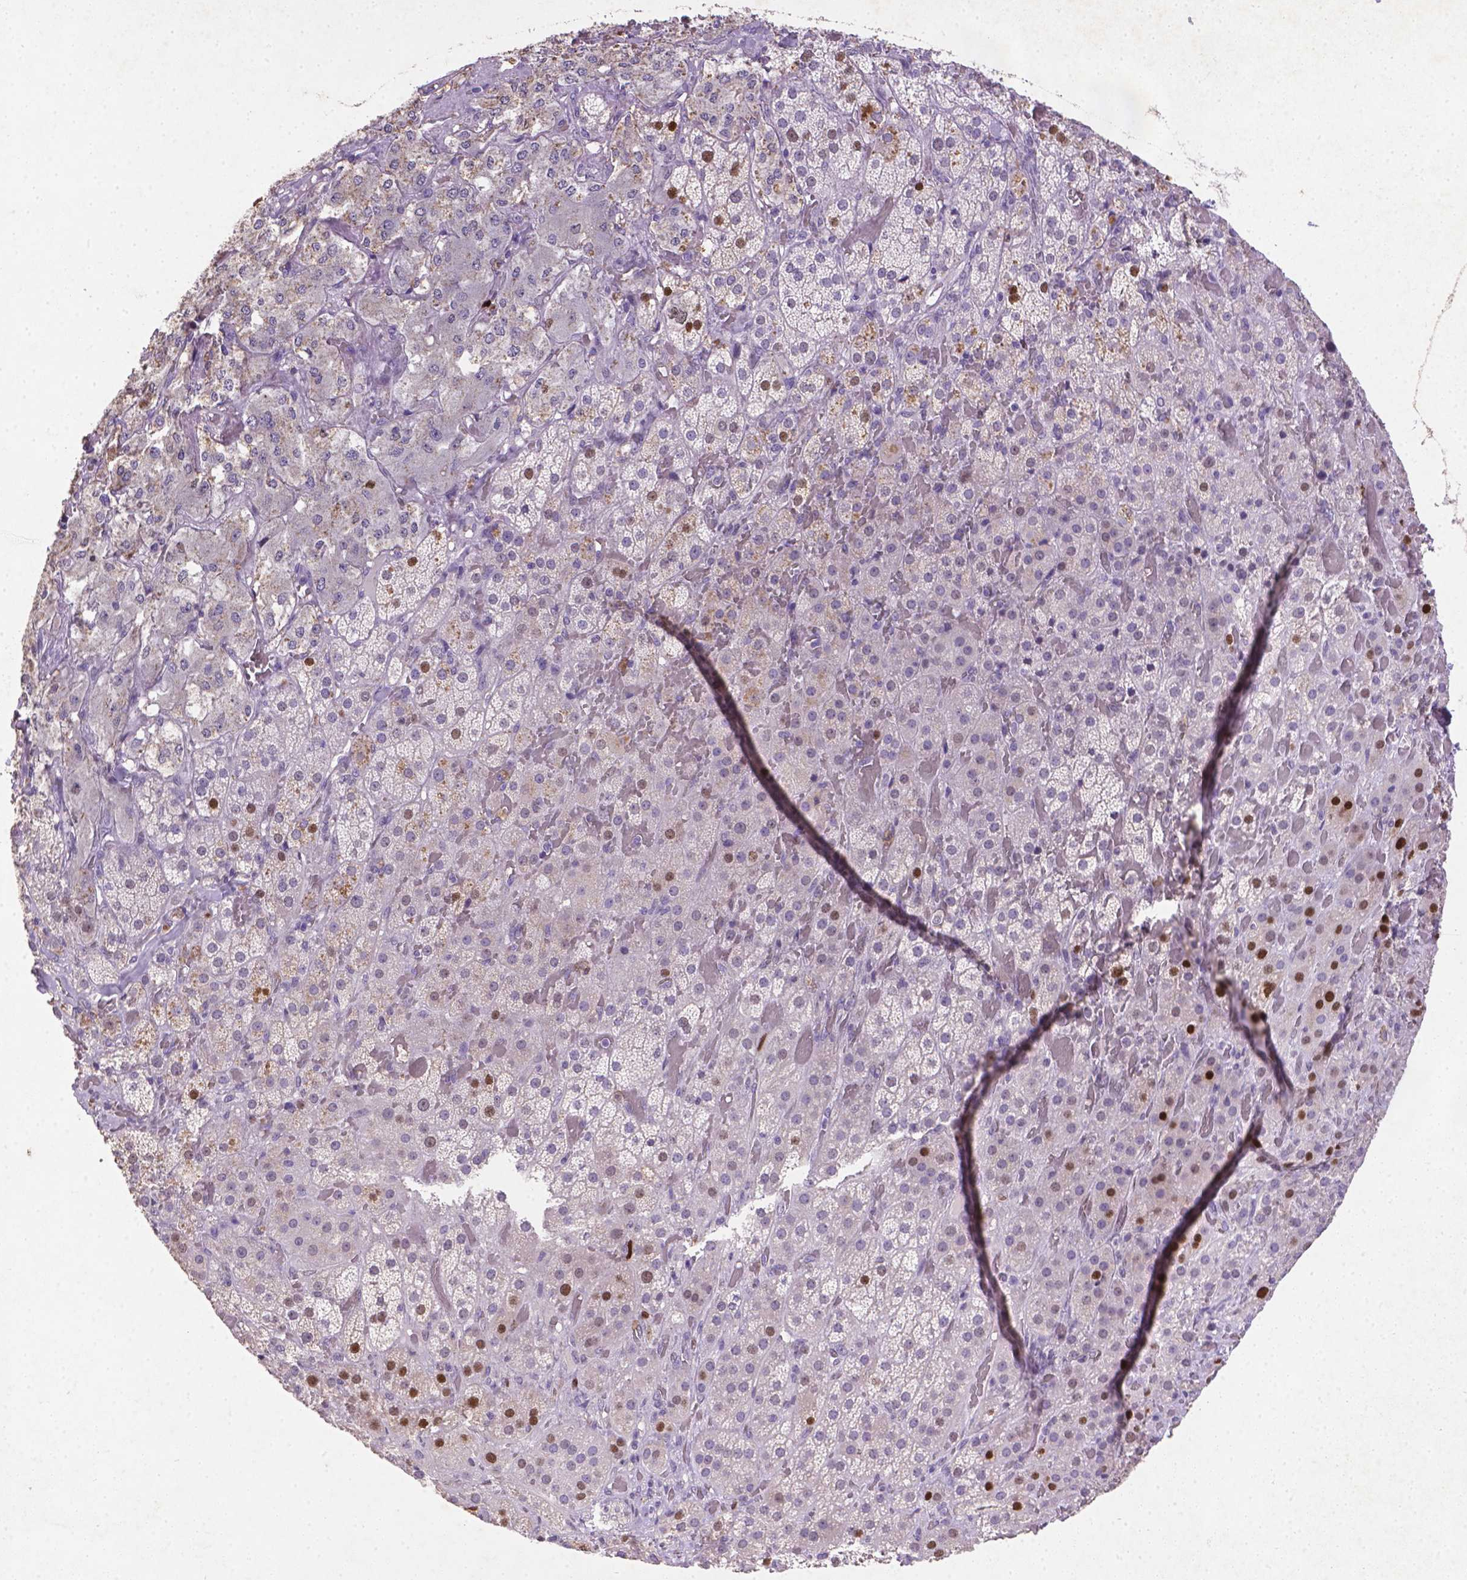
{"staining": {"intensity": "strong", "quantity": "<25%", "location": "nuclear"}, "tissue": "adrenal gland", "cell_type": "Glandular cells", "image_type": "normal", "snomed": [{"axis": "morphology", "description": "Normal tissue, NOS"}, {"axis": "topography", "description": "Adrenal gland"}], "caption": "Adrenal gland stained for a protein displays strong nuclear positivity in glandular cells. (DAB = brown stain, brightfield microscopy at high magnification).", "gene": "CDKN1A", "patient": {"sex": "male", "age": 57}}